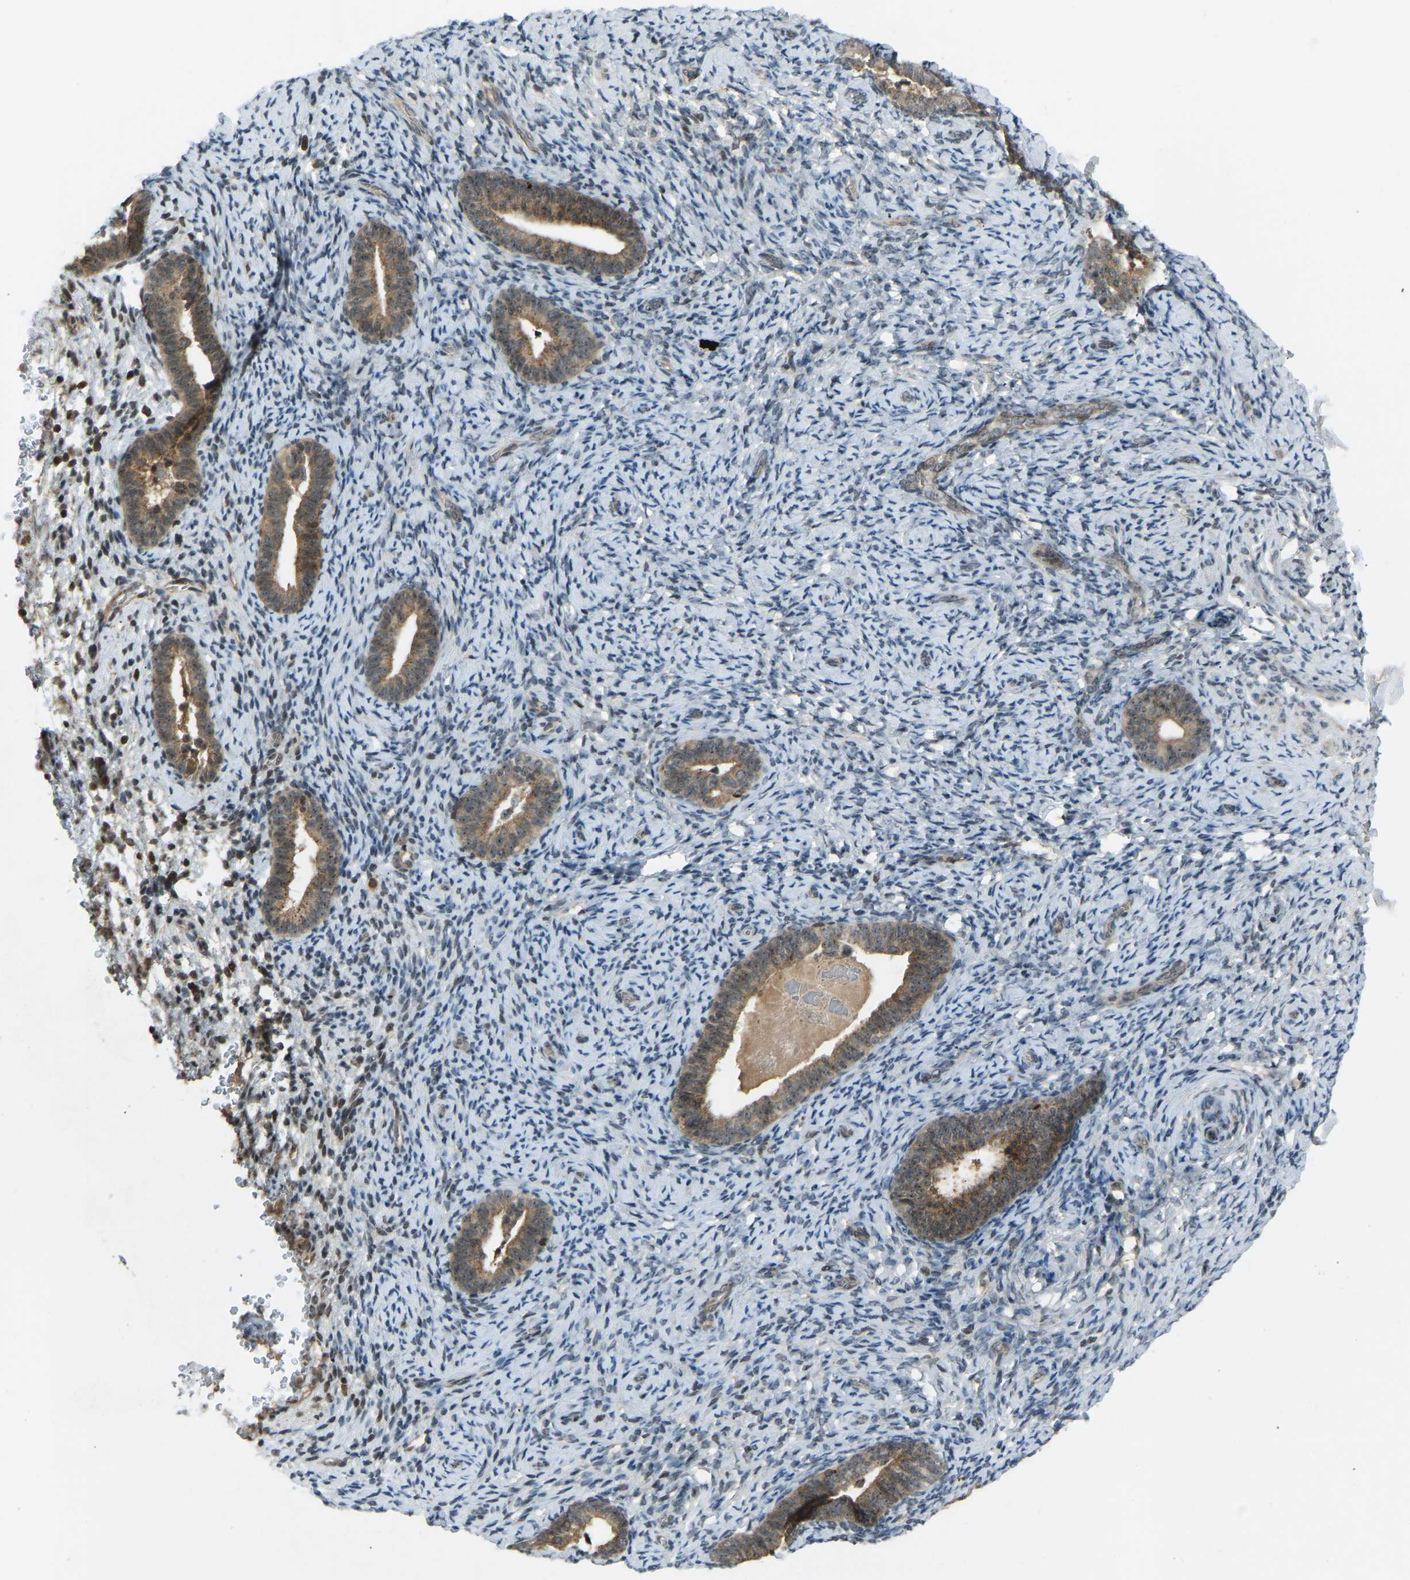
{"staining": {"intensity": "negative", "quantity": "none", "location": "none"}, "tissue": "endometrium", "cell_type": "Cells in endometrial stroma", "image_type": "normal", "snomed": [{"axis": "morphology", "description": "Normal tissue, NOS"}, {"axis": "topography", "description": "Endometrium"}], "caption": "Endometrium stained for a protein using immunohistochemistry exhibits no staining cells in endometrial stroma.", "gene": "SVOPL", "patient": {"sex": "female", "age": 51}}